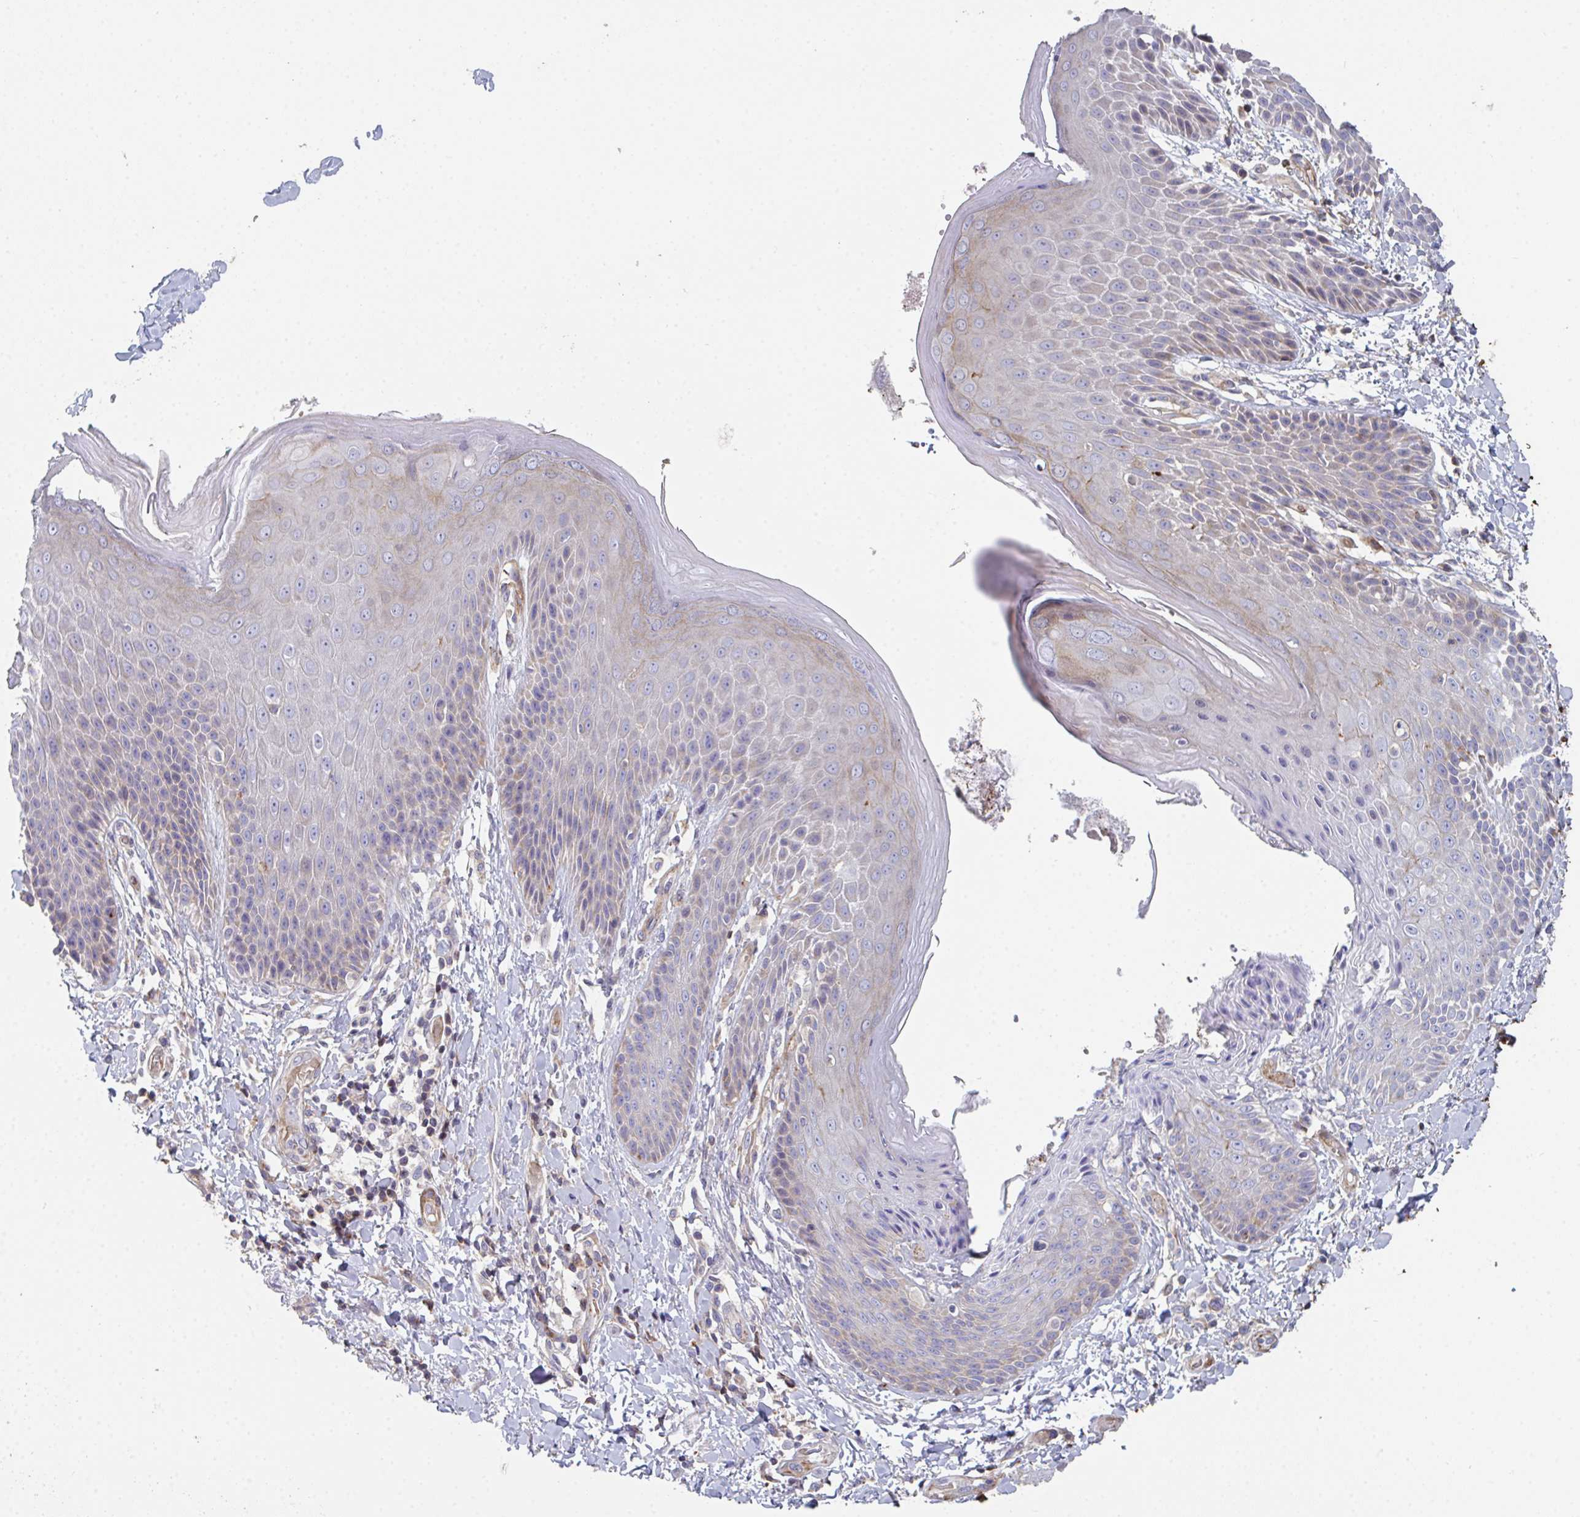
{"staining": {"intensity": "strong", "quantity": "<25%", "location": "cytoplasmic/membranous"}, "tissue": "skin", "cell_type": "Epidermal cells", "image_type": "normal", "snomed": [{"axis": "morphology", "description": "Normal tissue, NOS"}, {"axis": "topography", "description": "Anal"}, {"axis": "topography", "description": "Peripheral nerve tissue"}], "caption": "Immunohistochemistry (DAB (3,3'-diaminobenzidine)) staining of benign skin shows strong cytoplasmic/membranous protein positivity in approximately <25% of epidermal cells. (DAB (3,3'-diaminobenzidine) = brown stain, brightfield microscopy at high magnification).", "gene": "FZD2", "patient": {"sex": "male", "age": 51}}